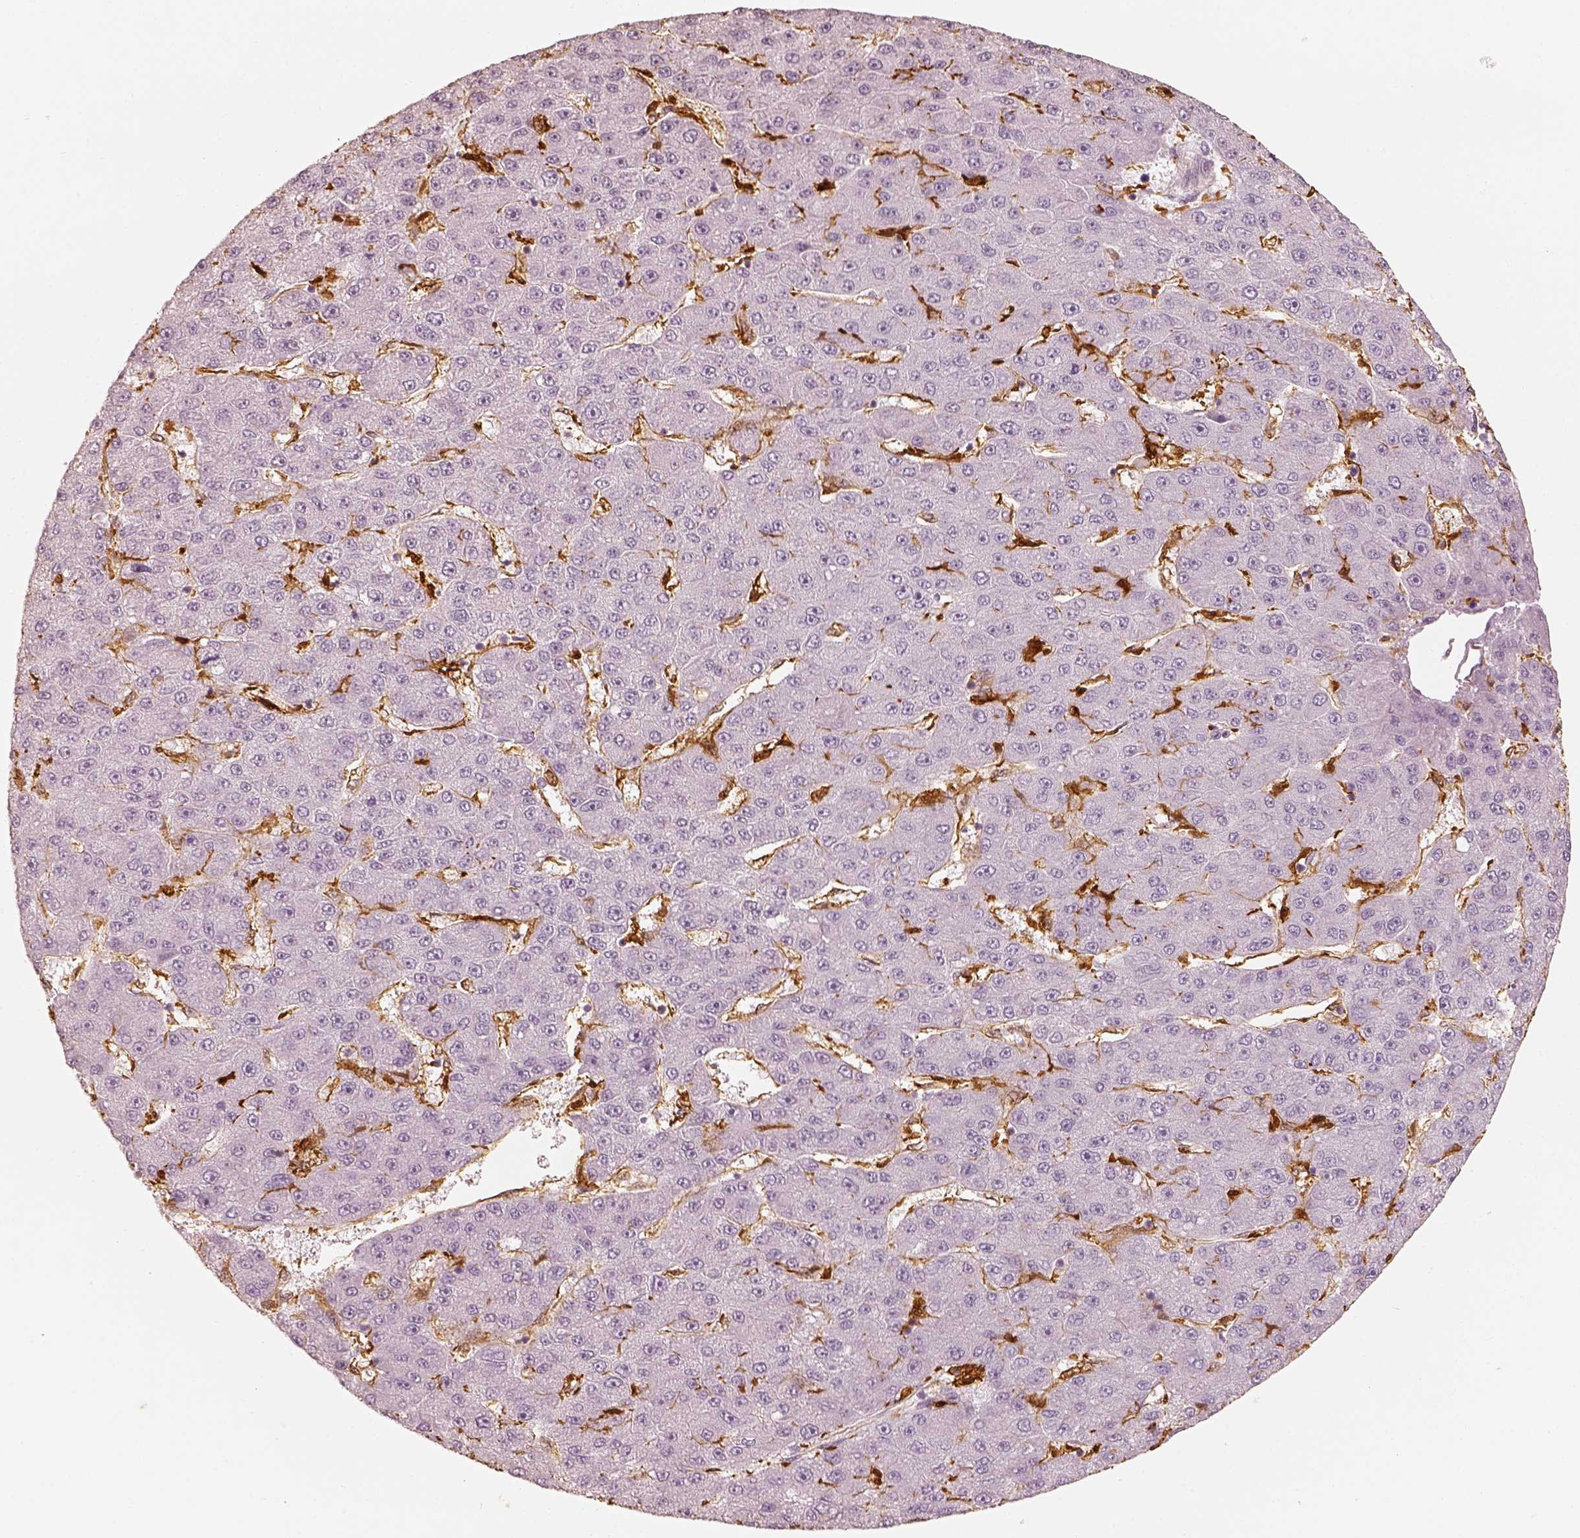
{"staining": {"intensity": "negative", "quantity": "none", "location": "none"}, "tissue": "liver cancer", "cell_type": "Tumor cells", "image_type": "cancer", "snomed": [{"axis": "morphology", "description": "Carcinoma, Hepatocellular, NOS"}, {"axis": "topography", "description": "Liver"}], "caption": "Tumor cells show no significant protein positivity in liver hepatocellular carcinoma. (Stains: DAB (3,3'-diaminobenzidine) immunohistochemistry with hematoxylin counter stain, Microscopy: brightfield microscopy at high magnification).", "gene": "FSCN1", "patient": {"sex": "male", "age": 67}}